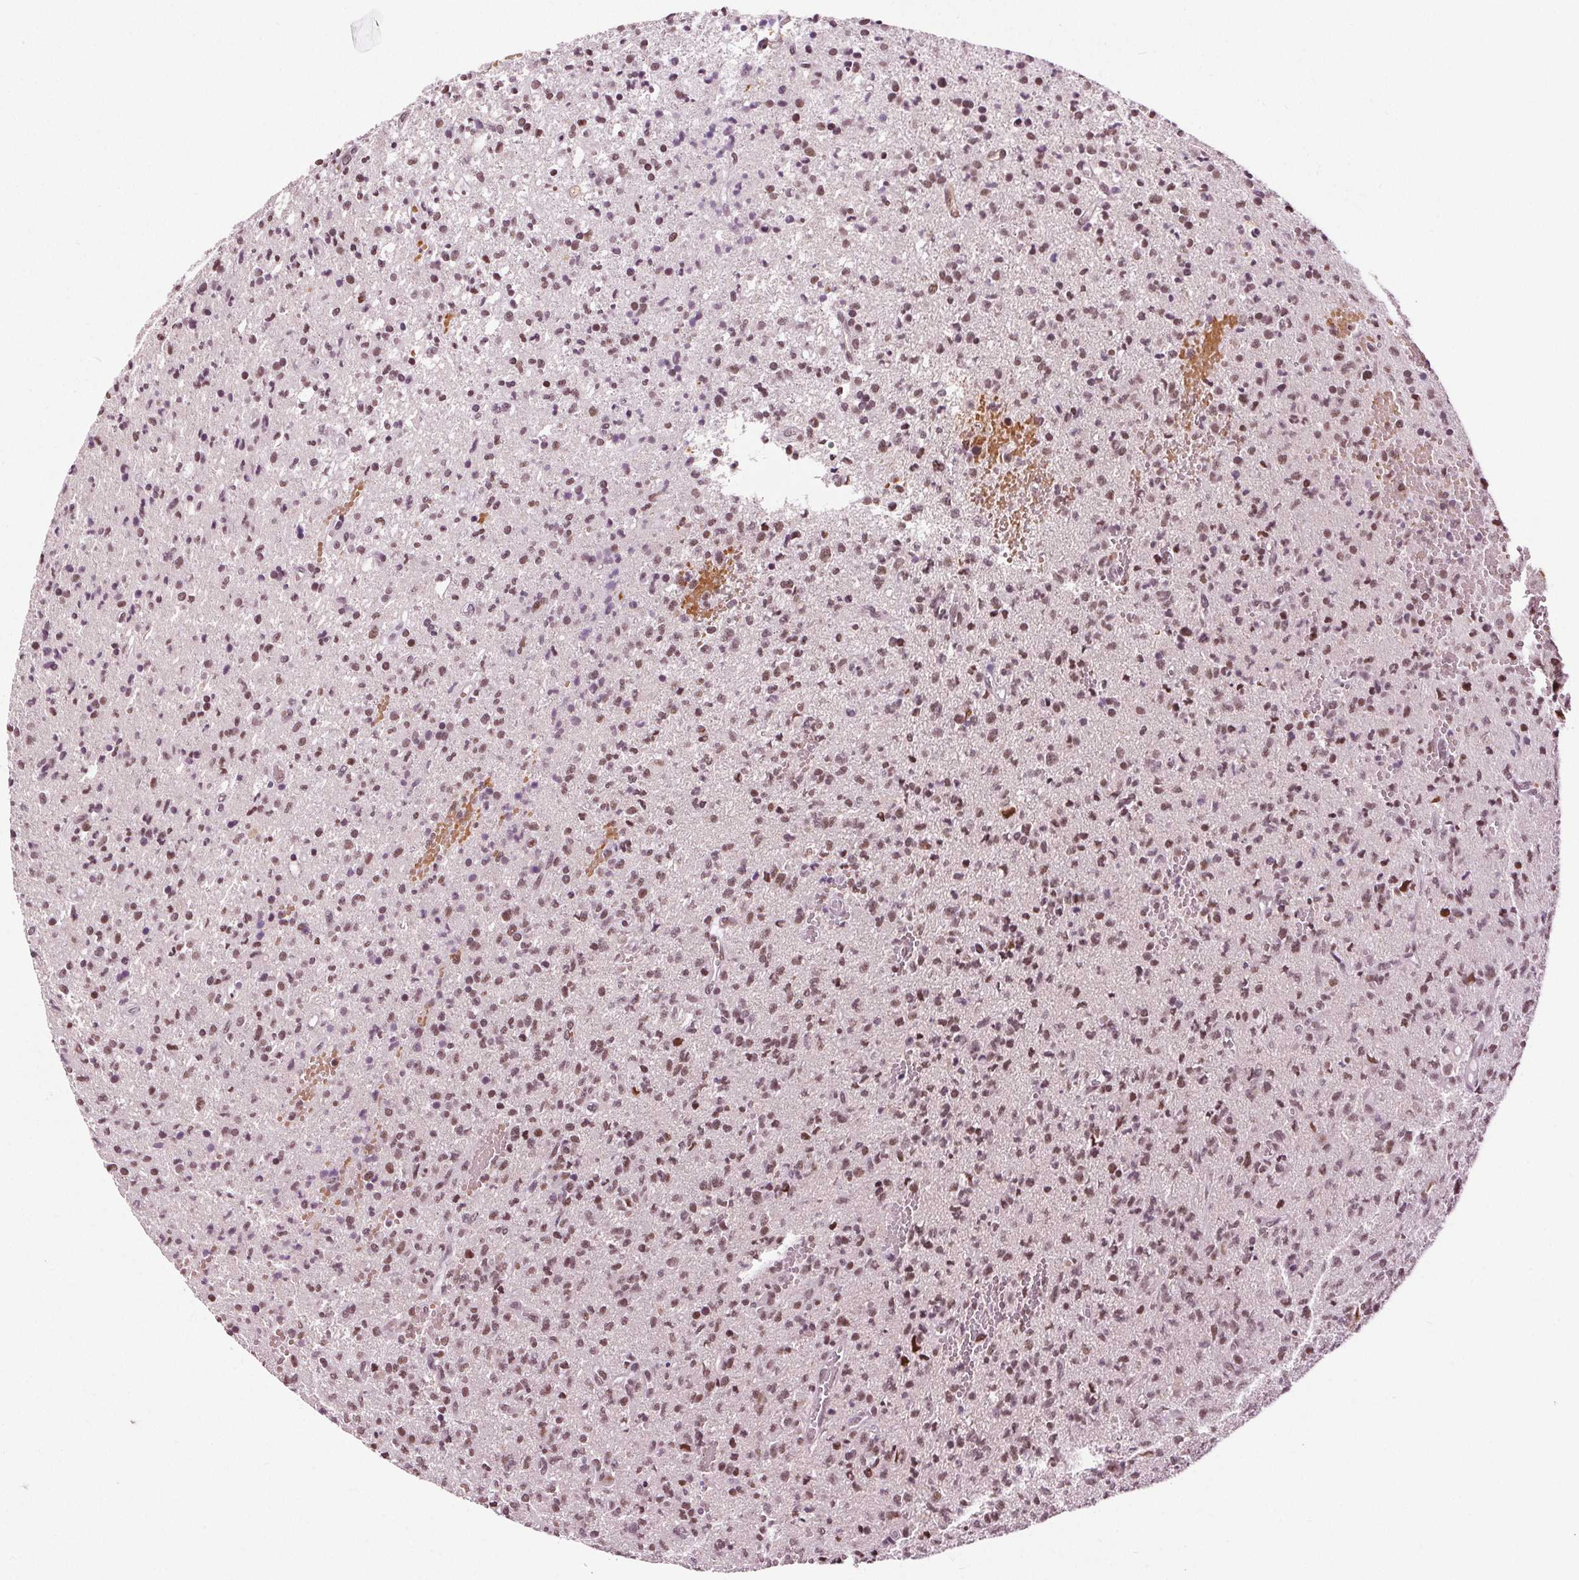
{"staining": {"intensity": "moderate", "quantity": ">75%", "location": "nuclear"}, "tissue": "glioma", "cell_type": "Tumor cells", "image_type": "cancer", "snomed": [{"axis": "morphology", "description": "Glioma, malignant, Low grade"}, {"axis": "topography", "description": "Brain"}], "caption": "There is medium levels of moderate nuclear staining in tumor cells of malignant glioma (low-grade), as demonstrated by immunohistochemical staining (brown color).", "gene": "IWS1", "patient": {"sex": "male", "age": 64}}